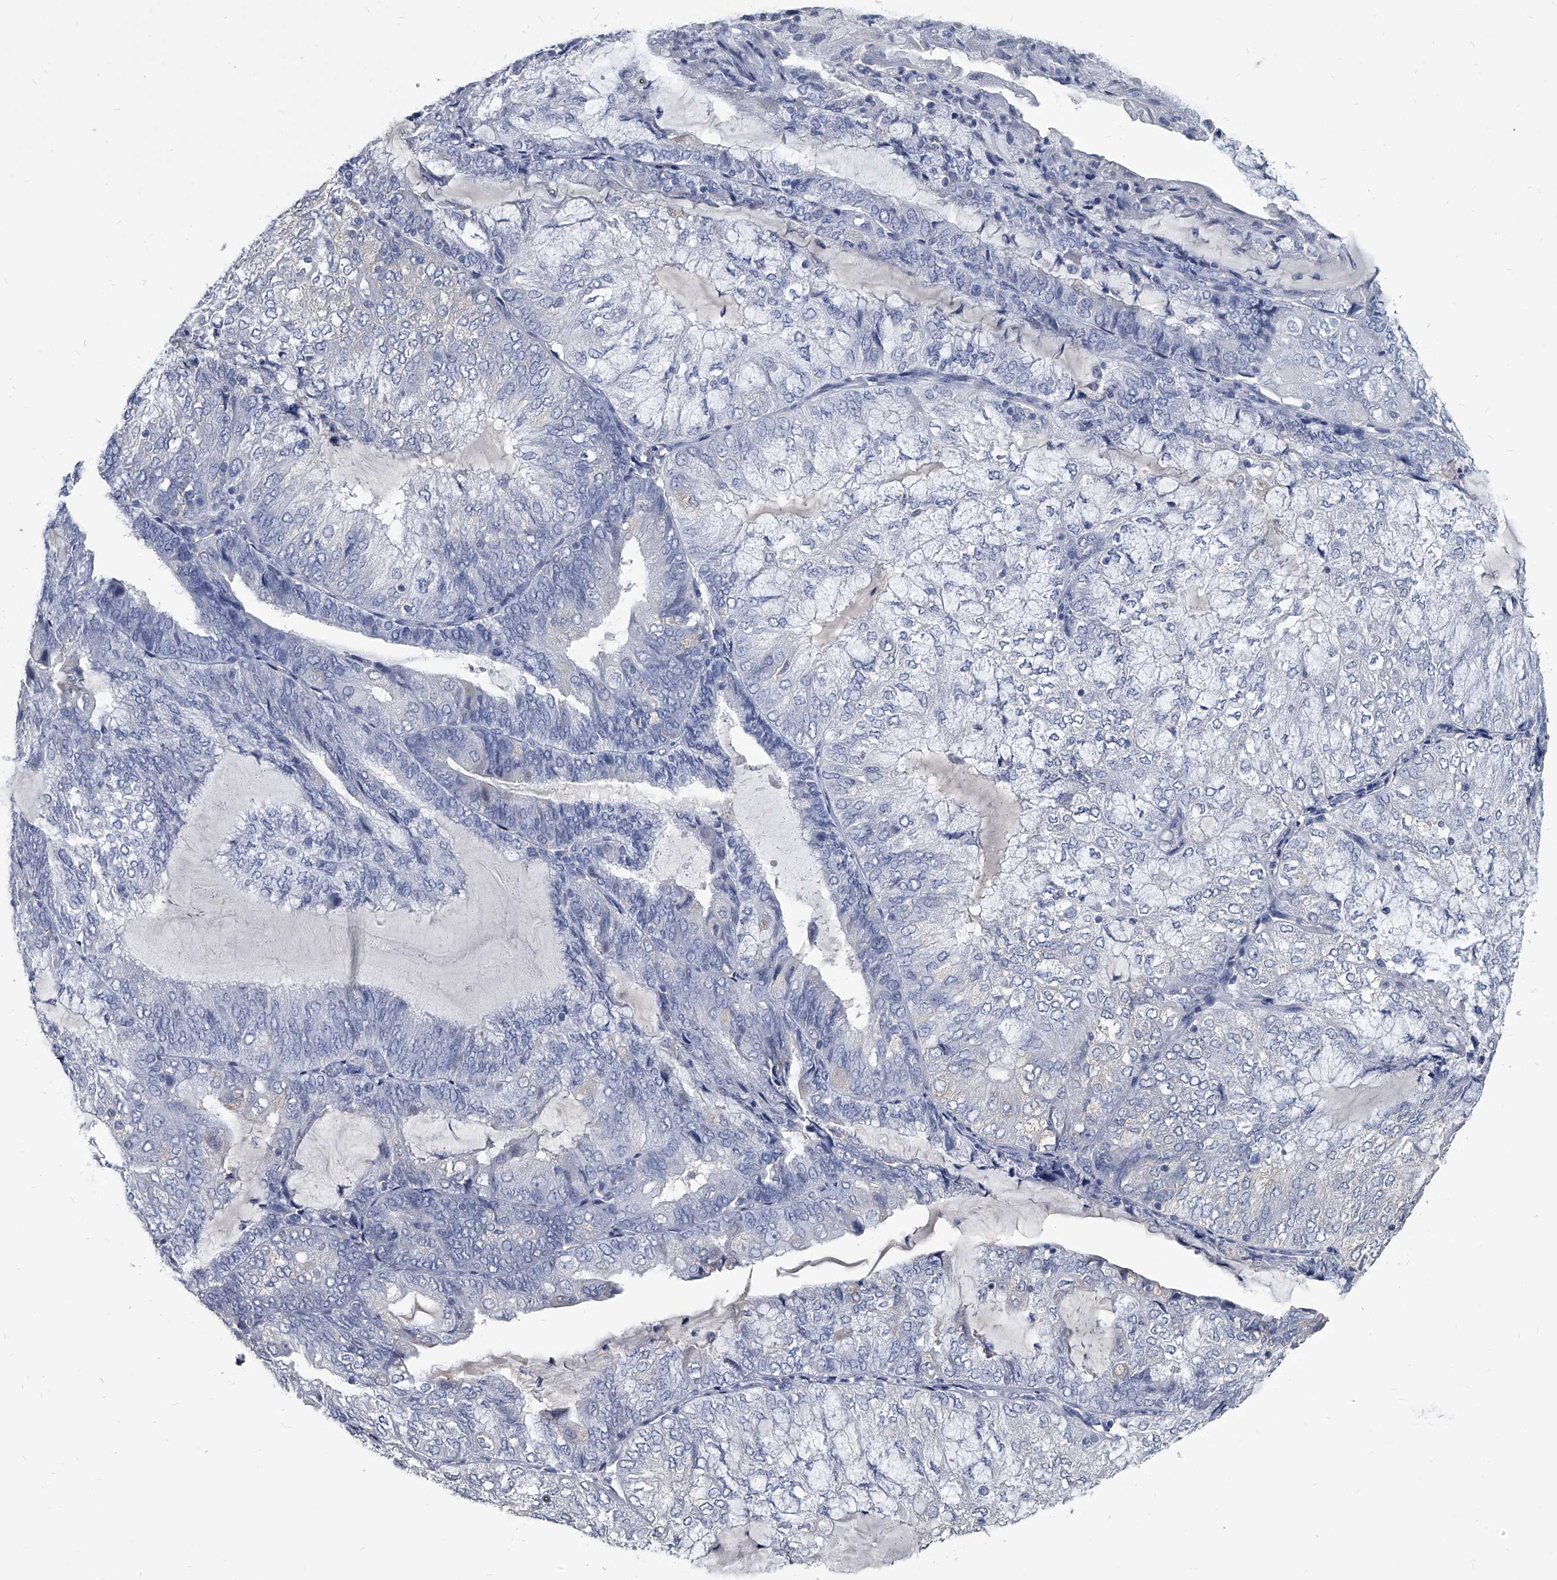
{"staining": {"intensity": "negative", "quantity": "none", "location": "none"}, "tissue": "endometrial cancer", "cell_type": "Tumor cells", "image_type": "cancer", "snomed": [{"axis": "morphology", "description": "Adenocarcinoma, NOS"}, {"axis": "topography", "description": "Endometrium"}], "caption": "IHC image of endometrial cancer (adenocarcinoma) stained for a protein (brown), which shows no positivity in tumor cells. Brightfield microscopy of immunohistochemistry stained with DAB (3,3'-diaminobenzidine) (brown) and hematoxylin (blue), captured at high magnification.", "gene": "BCAS1", "patient": {"sex": "female", "age": 81}}